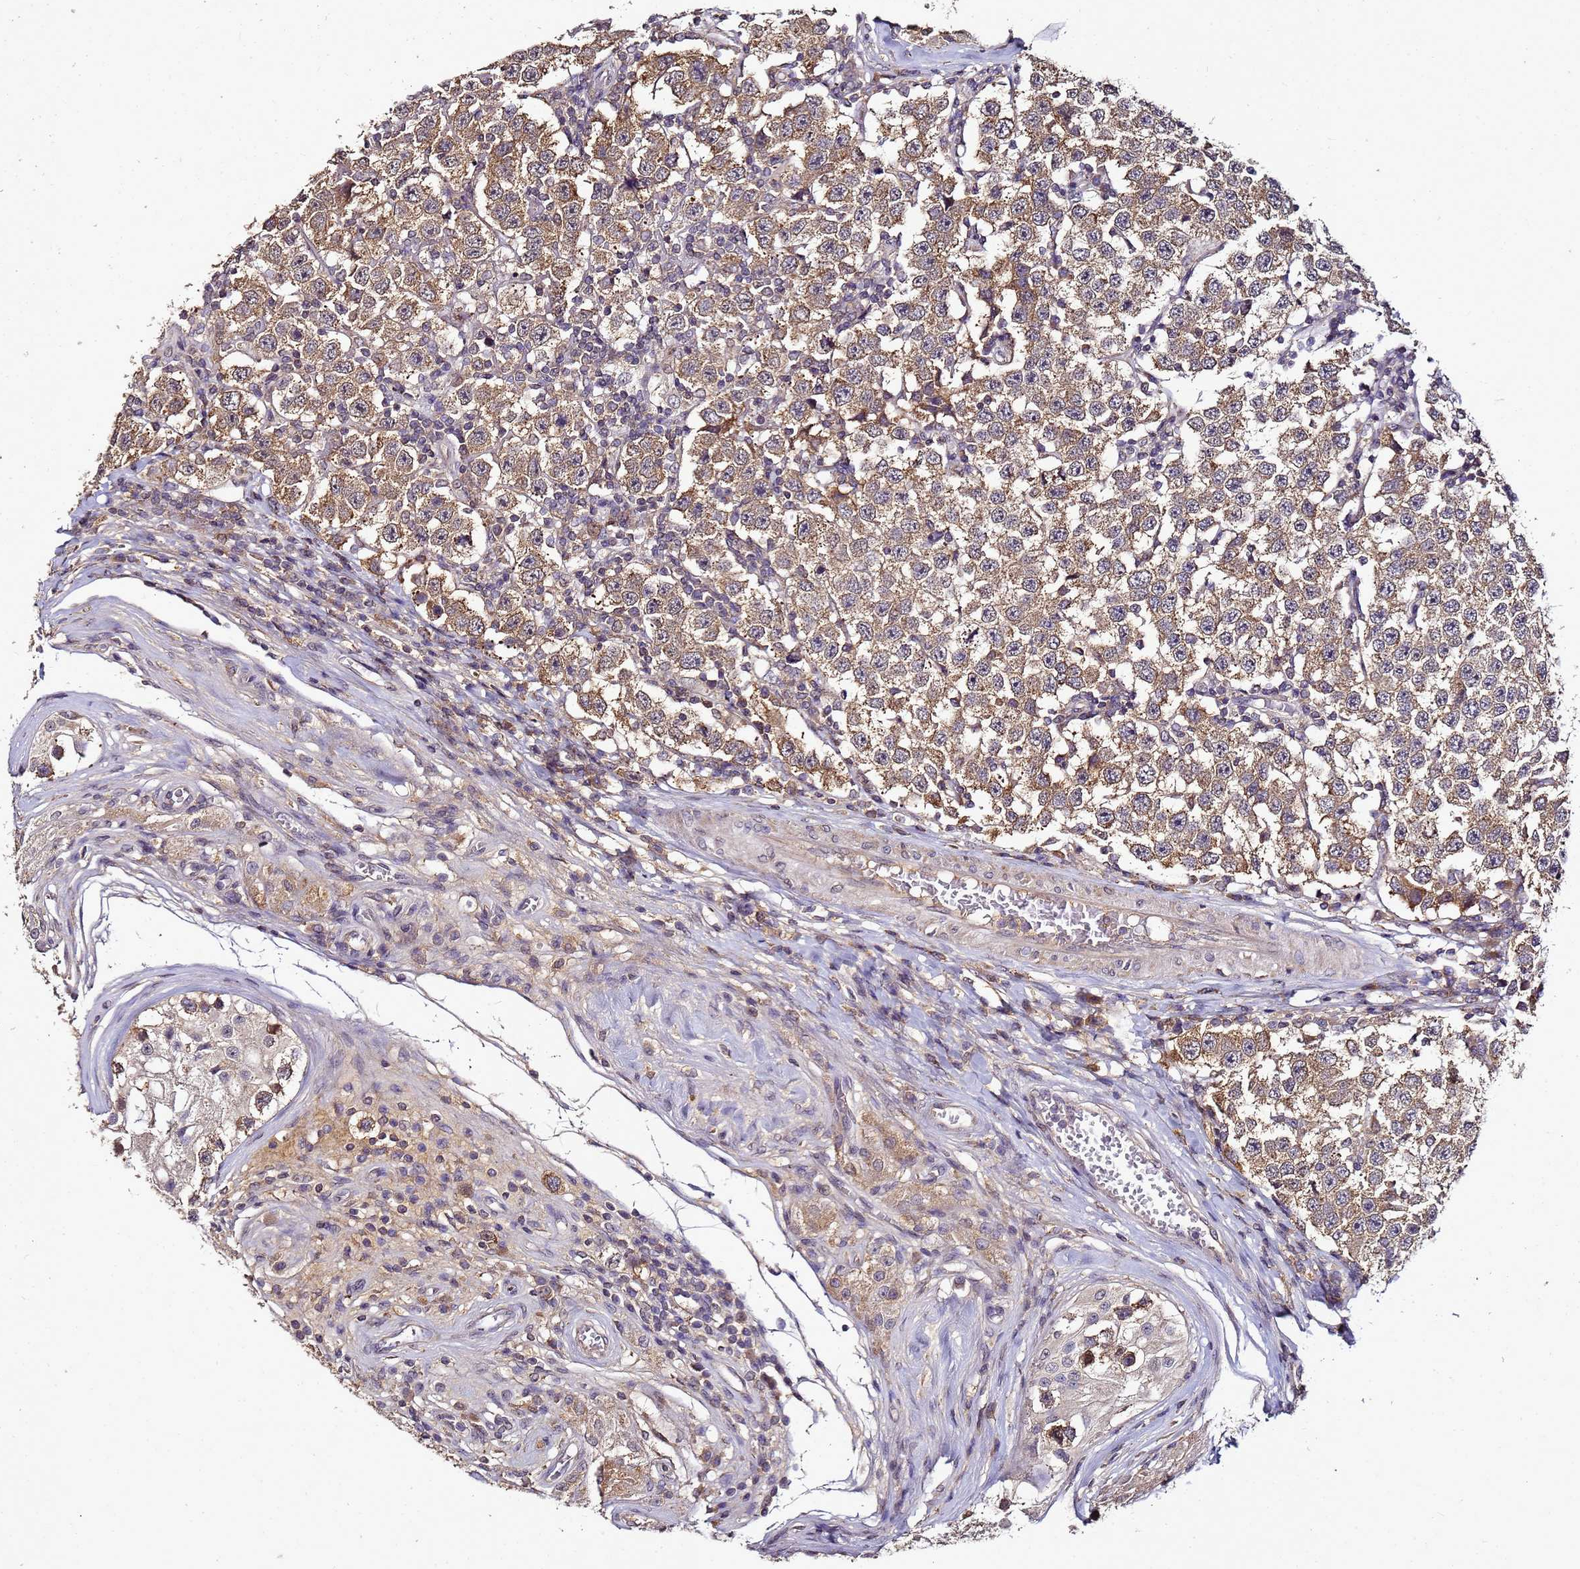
{"staining": {"intensity": "moderate", "quantity": ">75%", "location": "cytoplasmic/membranous"}, "tissue": "testis cancer", "cell_type": "Tumor cells", "image_type": "cancer", "snomed": [{"axis": "morphology", "description": "Seminoma, NOS"}, {"axis": "topography", "description": "Testis"}], "caption": "The immunohistochemical stain labels moderate cytoplasmic/membranous staining in tumor cells of testis seminoma tissue. (DAB = brown stain, brightfield microscopy at high magnification).", "gene": "ANKRD17", "patient": {"sex": "male", "age": 34}}